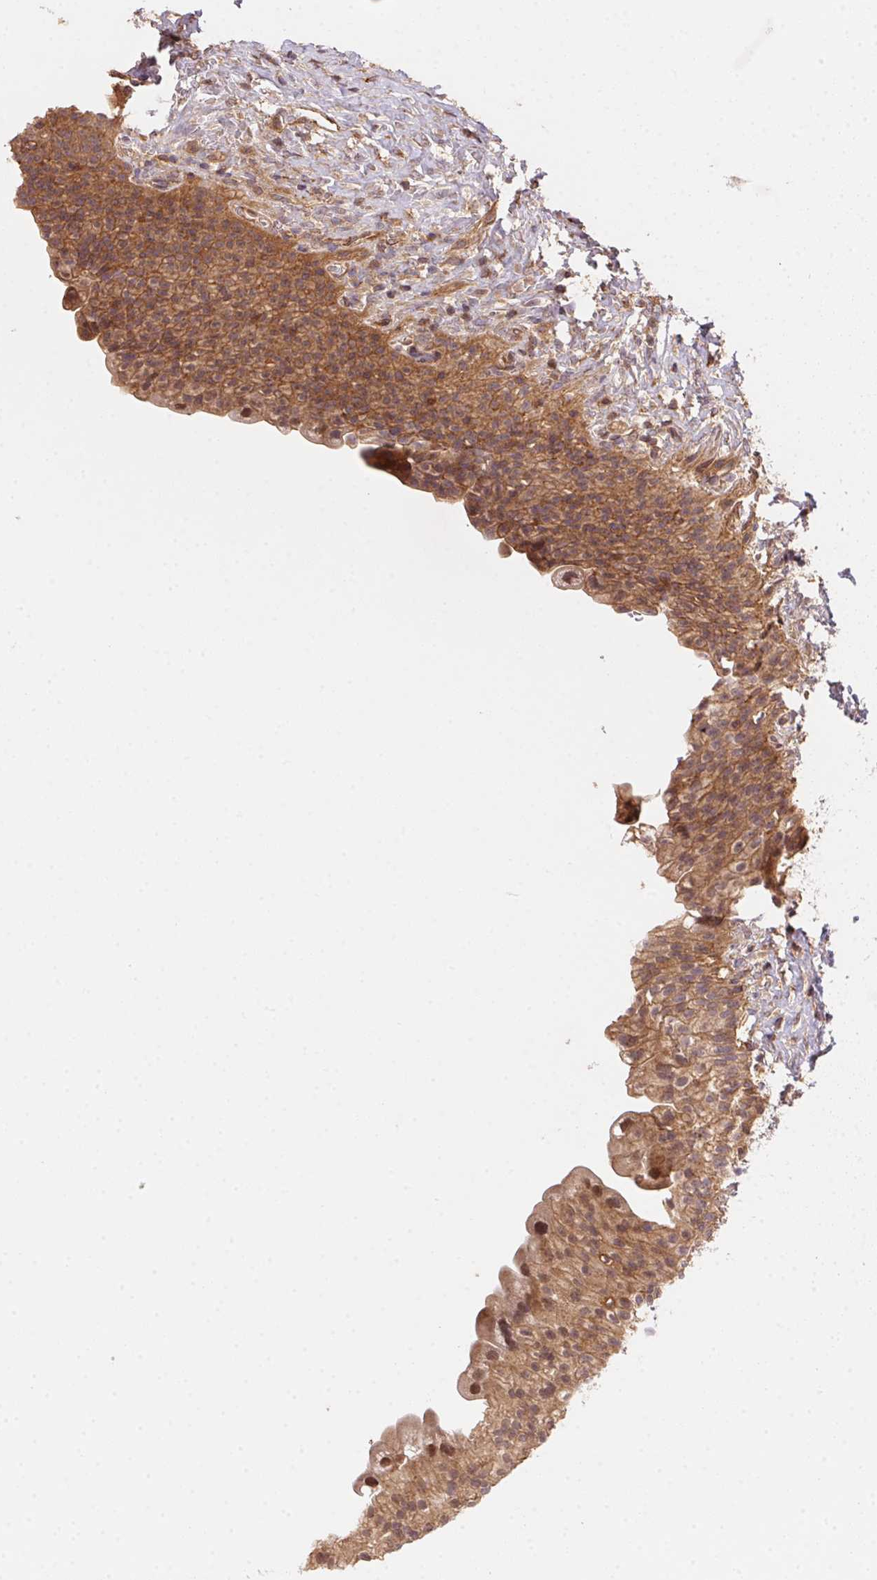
{"staining": {"intensity": "moderate", "quantity": ">75%", "location": "cytoplasmic/membranous"}, "tissue": "urinary bladder", "cell_type": "Urothelial cells", "image_type": "normal", "snomed": [{"axis": "morphology", "description": "Normal tissue, NOS"}, {"axis": "topography", "description": "Urinary bladder"}, {"axis": "topography", "description": "Prostate"}], "caption": "This is a photomicrograph of immunohistochemistry (IHC) staining of unremarkable urinary bladder, which shows moderate positivity in the cytoplasmic/membranous of urothelial cells.", "gene": "MEX3D", "patient": {"sex": "male", "age": 76}}